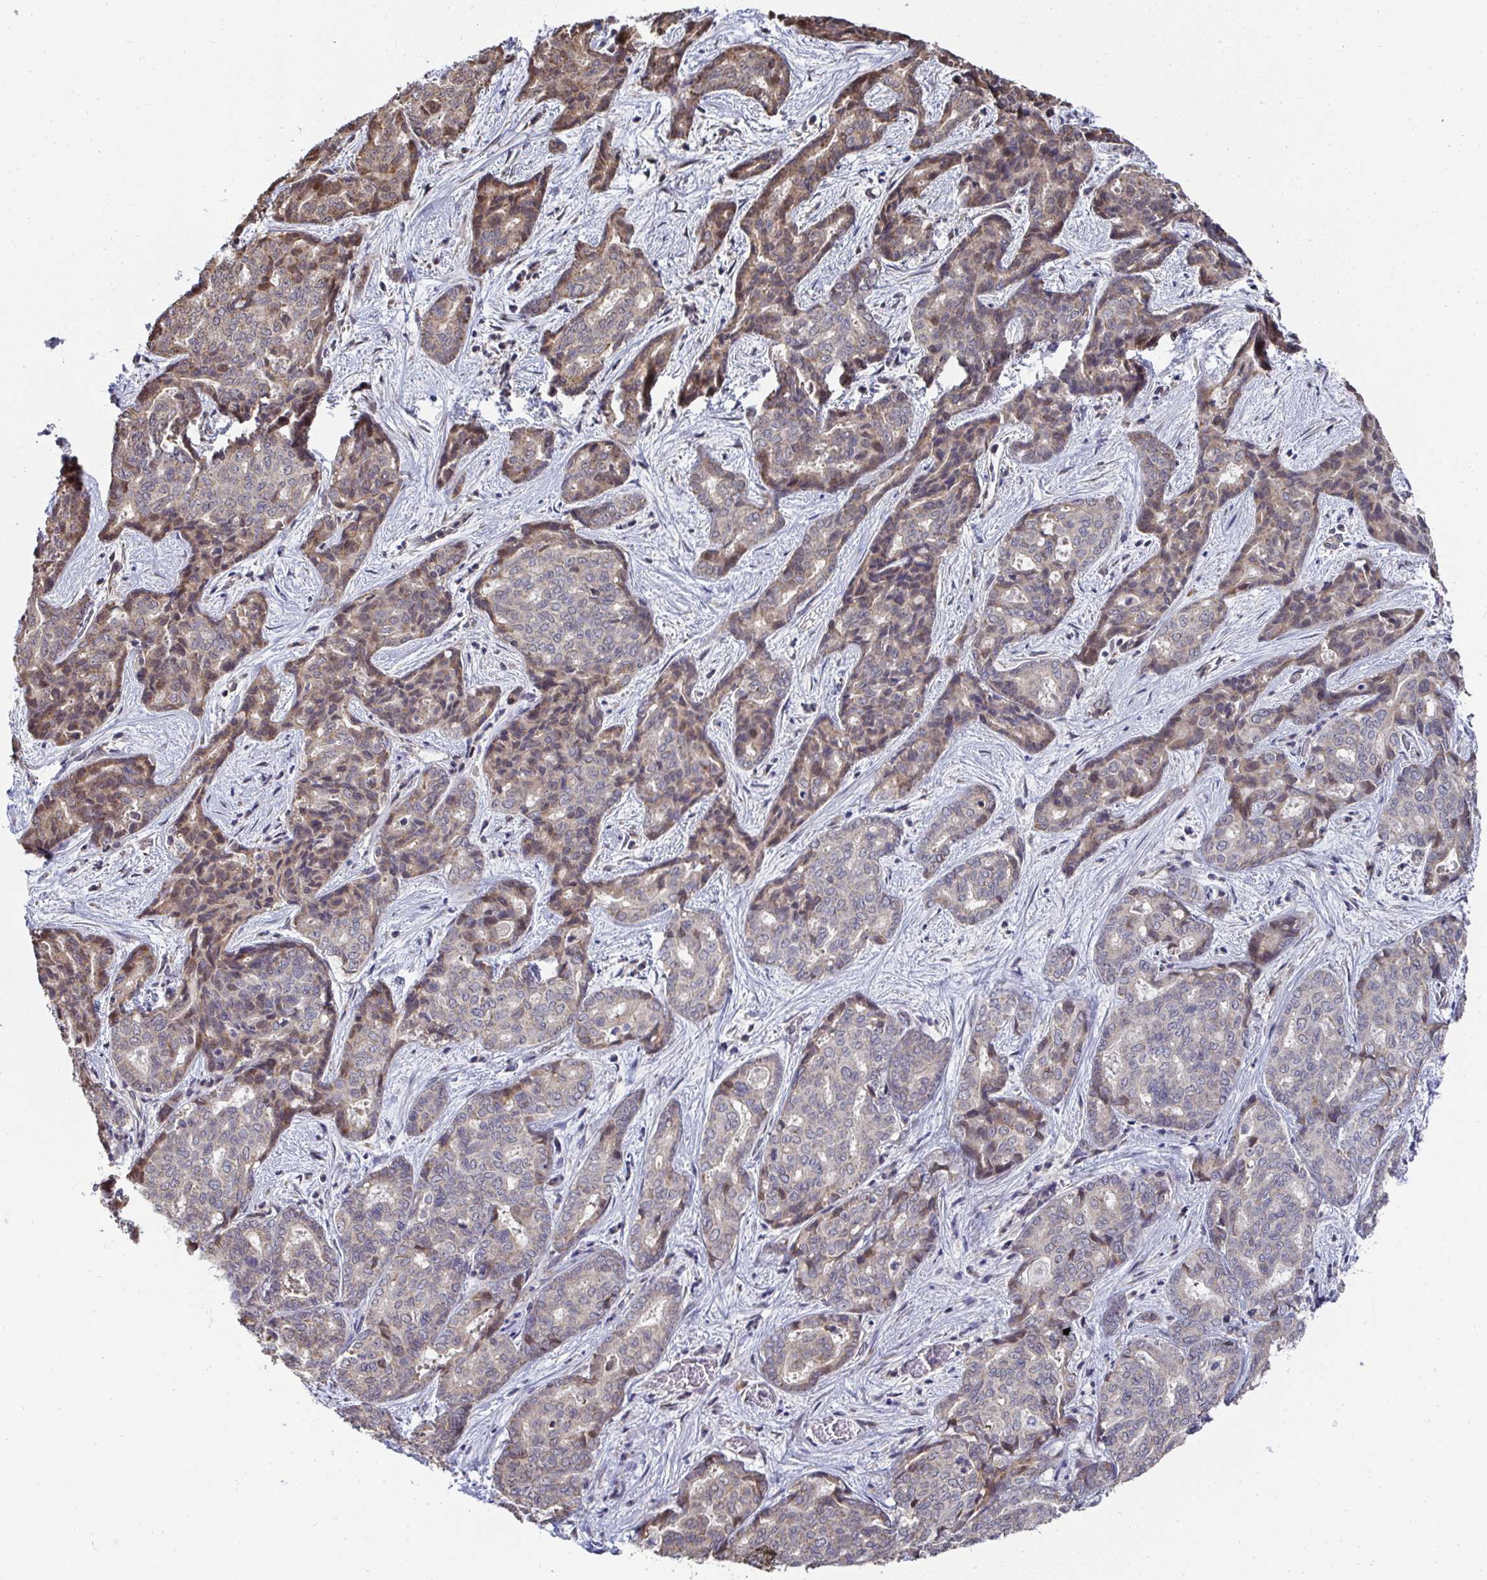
{"staining": {"intensity": "moderate", "quantity": "25%-75%", "location": "cytoplasmic/membranous"}, "tissue": "liver cancer", "cell_type": "Tumor cells", "image_type": "cancer", "snomed": [{"axis": "morphology", "description": "Cholangiocarcinoma"}, {"axis": "topography", "description": "Liver"}], "caption": "Liver cholangiocarcinoma tissue demonstrates moderate cytoplasmic/membranous expression in about 25%-75% of tumor cells, visualized by immunohistochemistry.", "gene": "AGTPBP1", "patient": {"sex": "female", "age": 64}}